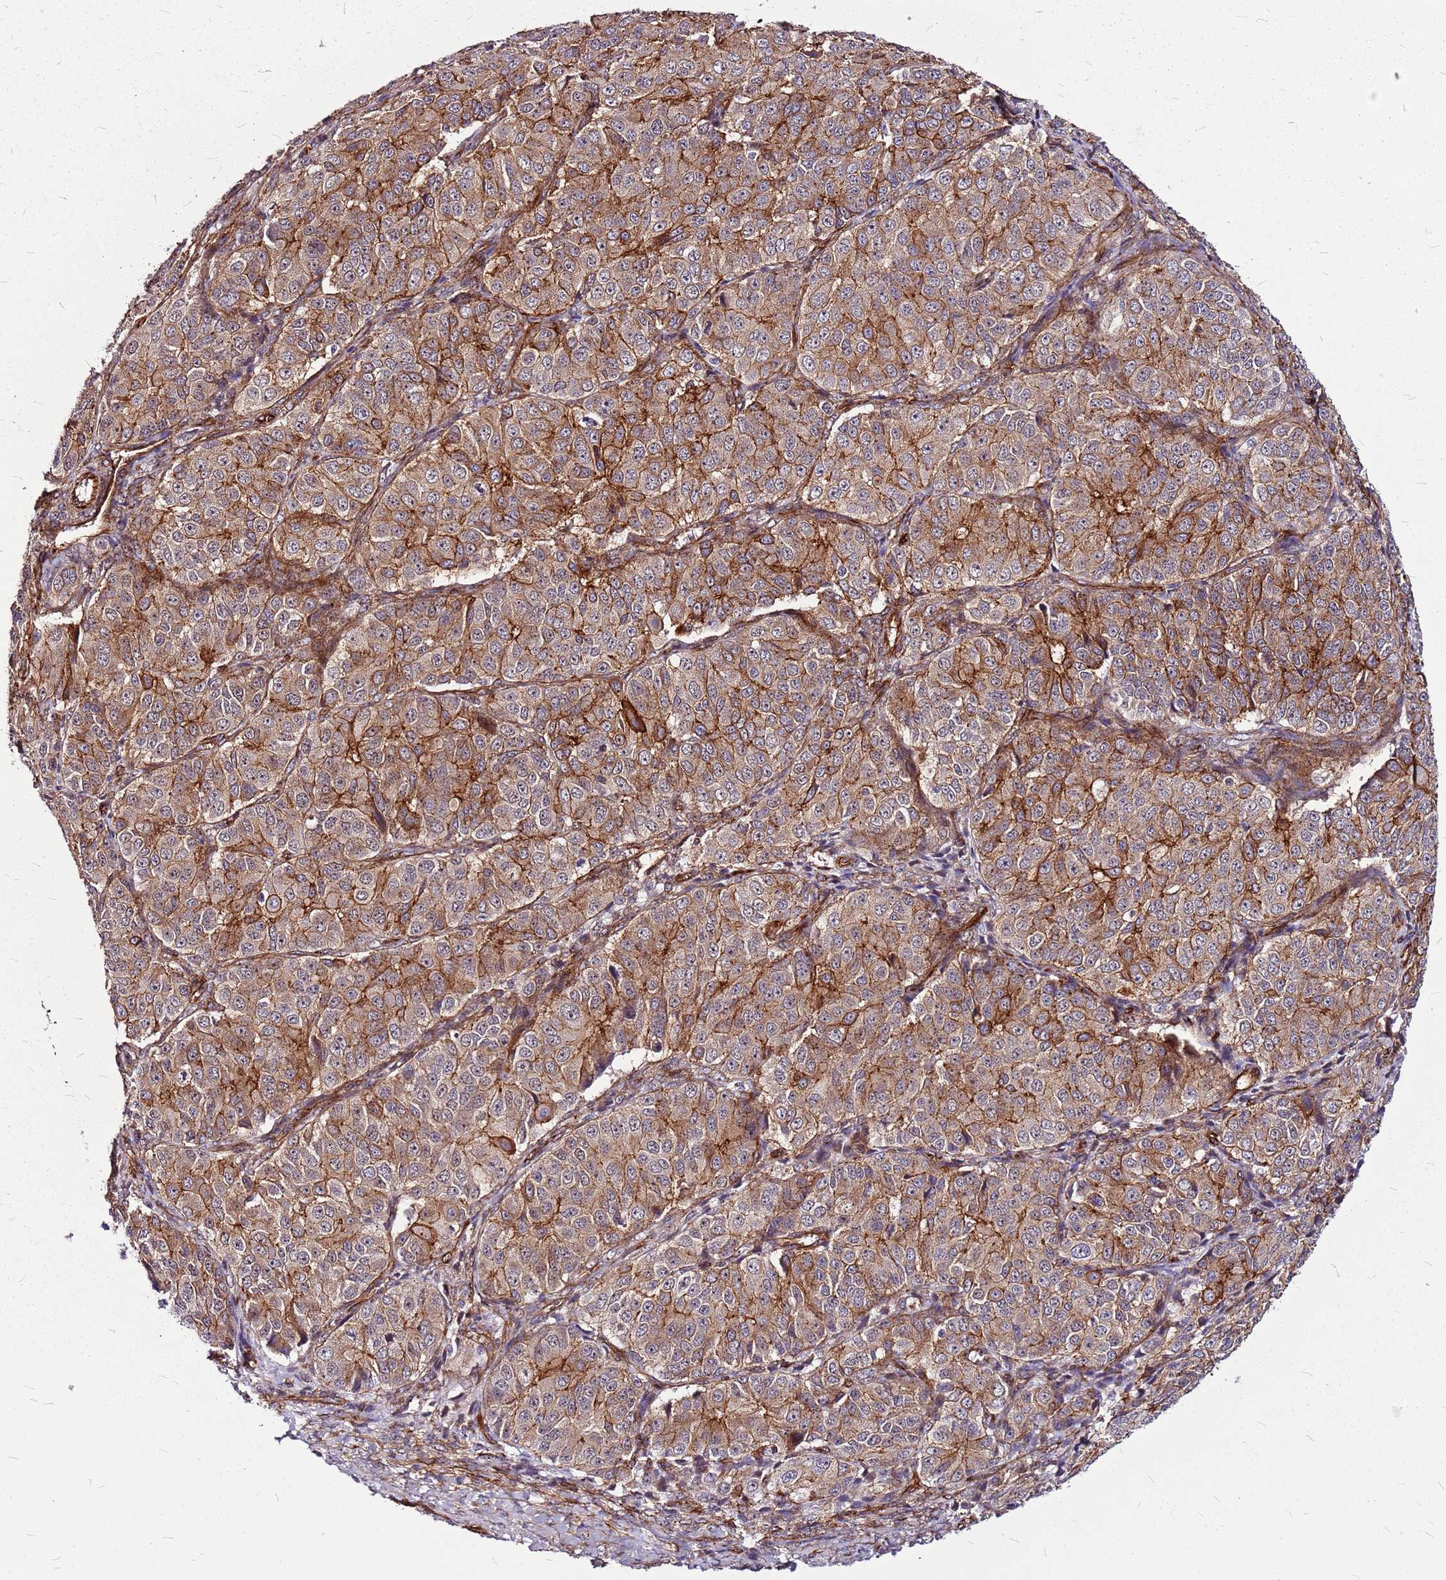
{"staining": {"intensity": "moderate", "quantity": ">75%", "location": "cytoplasmic/membranous,nuclear"}, "tissue": "ovarian cancer", "cell_type": "Tumor cells", "image_type": "cancer", "snomed": [{"axis": "morphology", "description": "Carcinoma, endometroid"}, {"axis": "topography", "description": "Ovary"}], "caption": "Ovarian cancer was stained to show a protein in brown. There is medium levels of moderate cytoplasmic/membranous and nuclear staining in about >75% of tumor cells.", "gene": "TOPAZ1", "patient": {"sex": "female", "age": 51}}